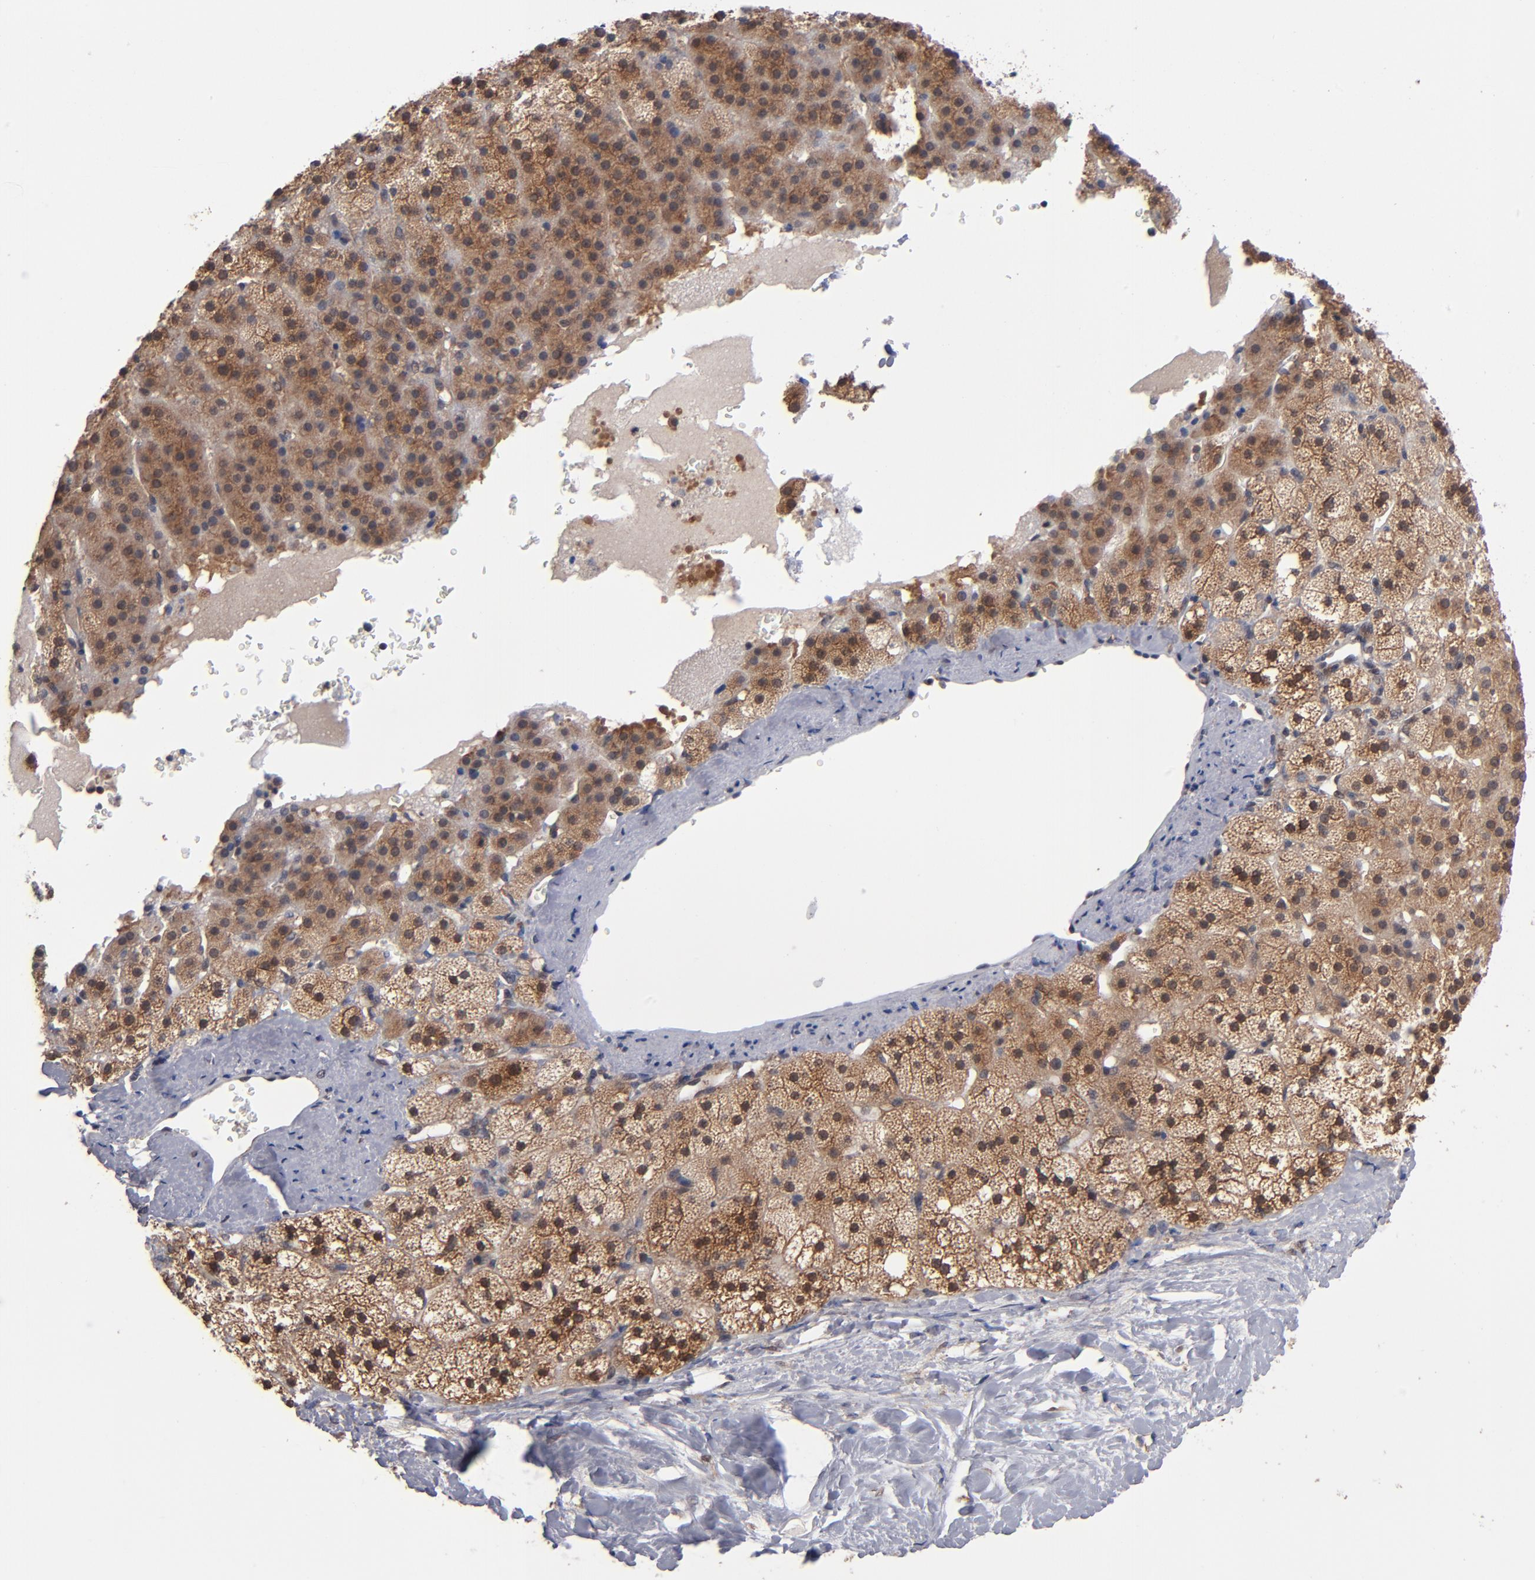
{"staining": {"intensity": "strong", "quantity": ">75%", "location": "cytoplasmic/membranous"}, "tissue": "adrenal gland", "cell_type": "Glandular cells", "image_type": "normal", "snomed": [{"axis": "morphology", "description": "Normal tissue, NOS"}, {"axis": "topography", "description": "Adrenal gland"}], "caption": "About >75% of glandular cells in unremarkable adrenal gland display strong cytoplasmic/membranous protein staining as visualized by brown immunohistochemical staining.", "gene": "ALG13", "patient": {"sex": "male", "age": 35}}